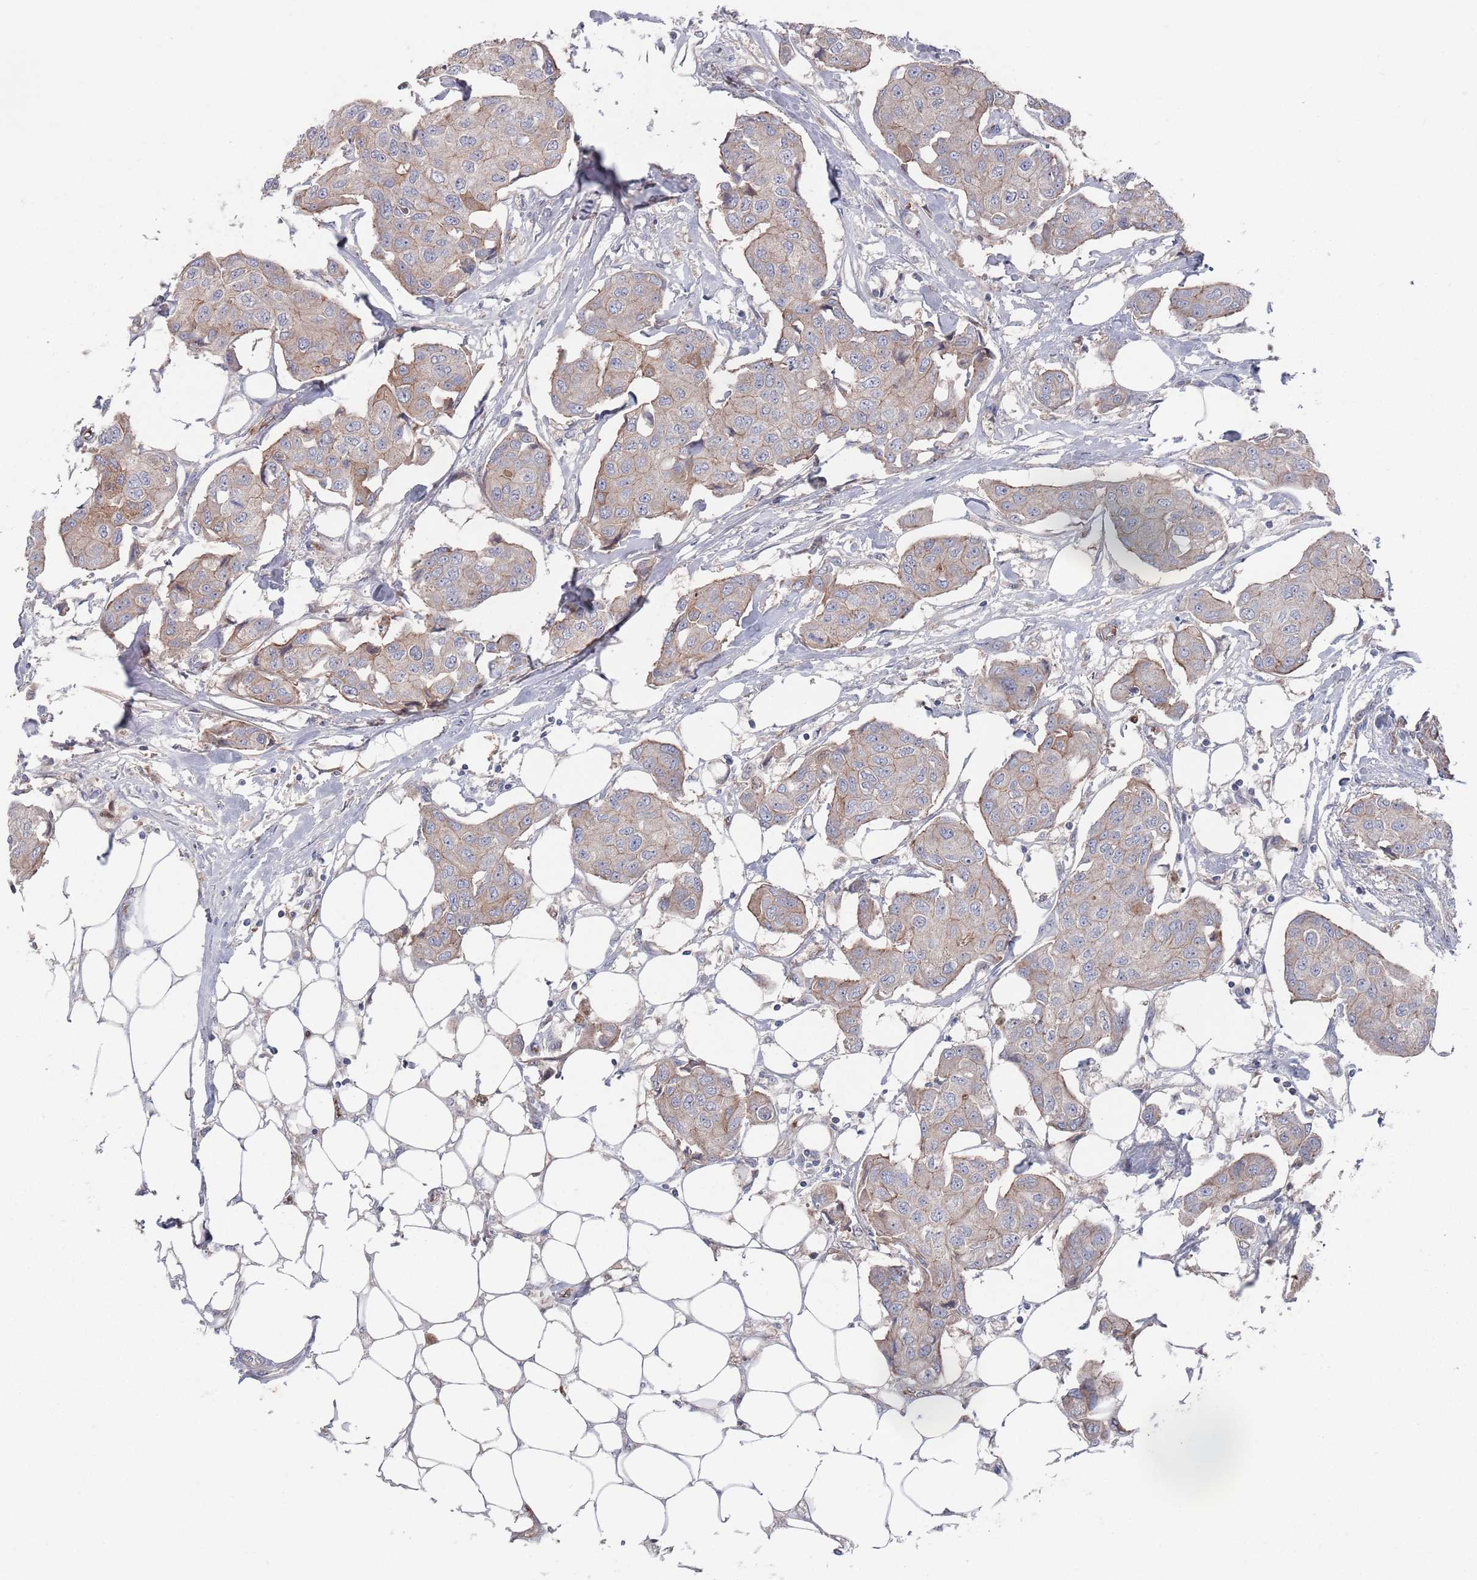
{"staining": {"intensity": "weak", "quantity": "<25%", "location": "cytoplasmic/membranous"}, "tissue": "breast cancer", "cell_type": "Tumor cells", "image_type": "cancer", "snomed": [{"axis": "morphology", "description": "Duct carcinoma"}, {"axis": "topography", "description": "Breast"}, {"axis": "topography", "description": "Lymph node"}], "caption": "The micrograph shows no significant positivity in tumor cells of invasive ductal carcinoma (breast).", "gene": "PLEKHA4", "patient": {"sex": "female", "age": 80}}